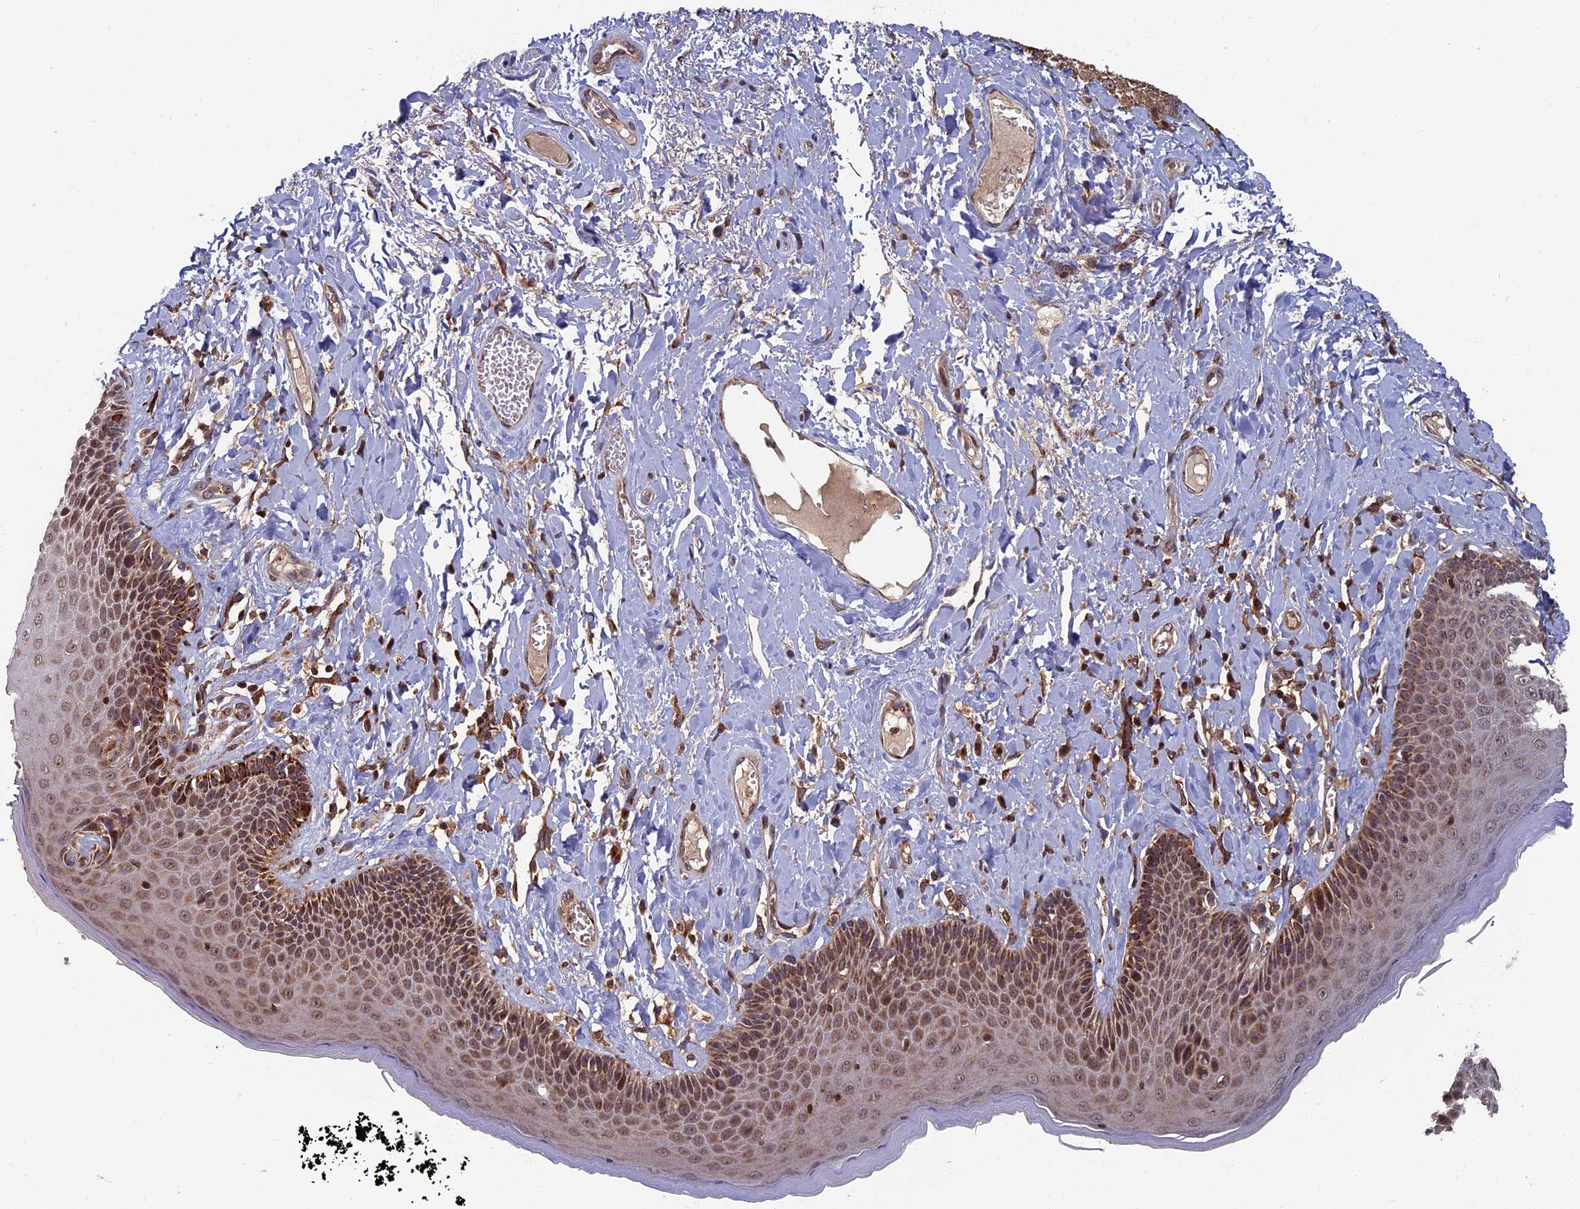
{"staining": {"intensity": "moderate", "quantity": ">75%", "location": "nuclear"}, "tissue": "skin", "cell_type": "Epidermal cells", "image_type": "normal", "snomed": [{"axis": "morphology", "description": "Normal tissue, NOS"}, {"axis": "topography", "description": "Anal"}], "caption": "DAB (3,3'-diaminobenzidine) immunohistochemical staining of normal human skin exhibits moderate nuclear protein expression in approximately >75% of epidermal cells.", "gene": "RASGRF1", "patient": {"sex": "male", "age": 69}}